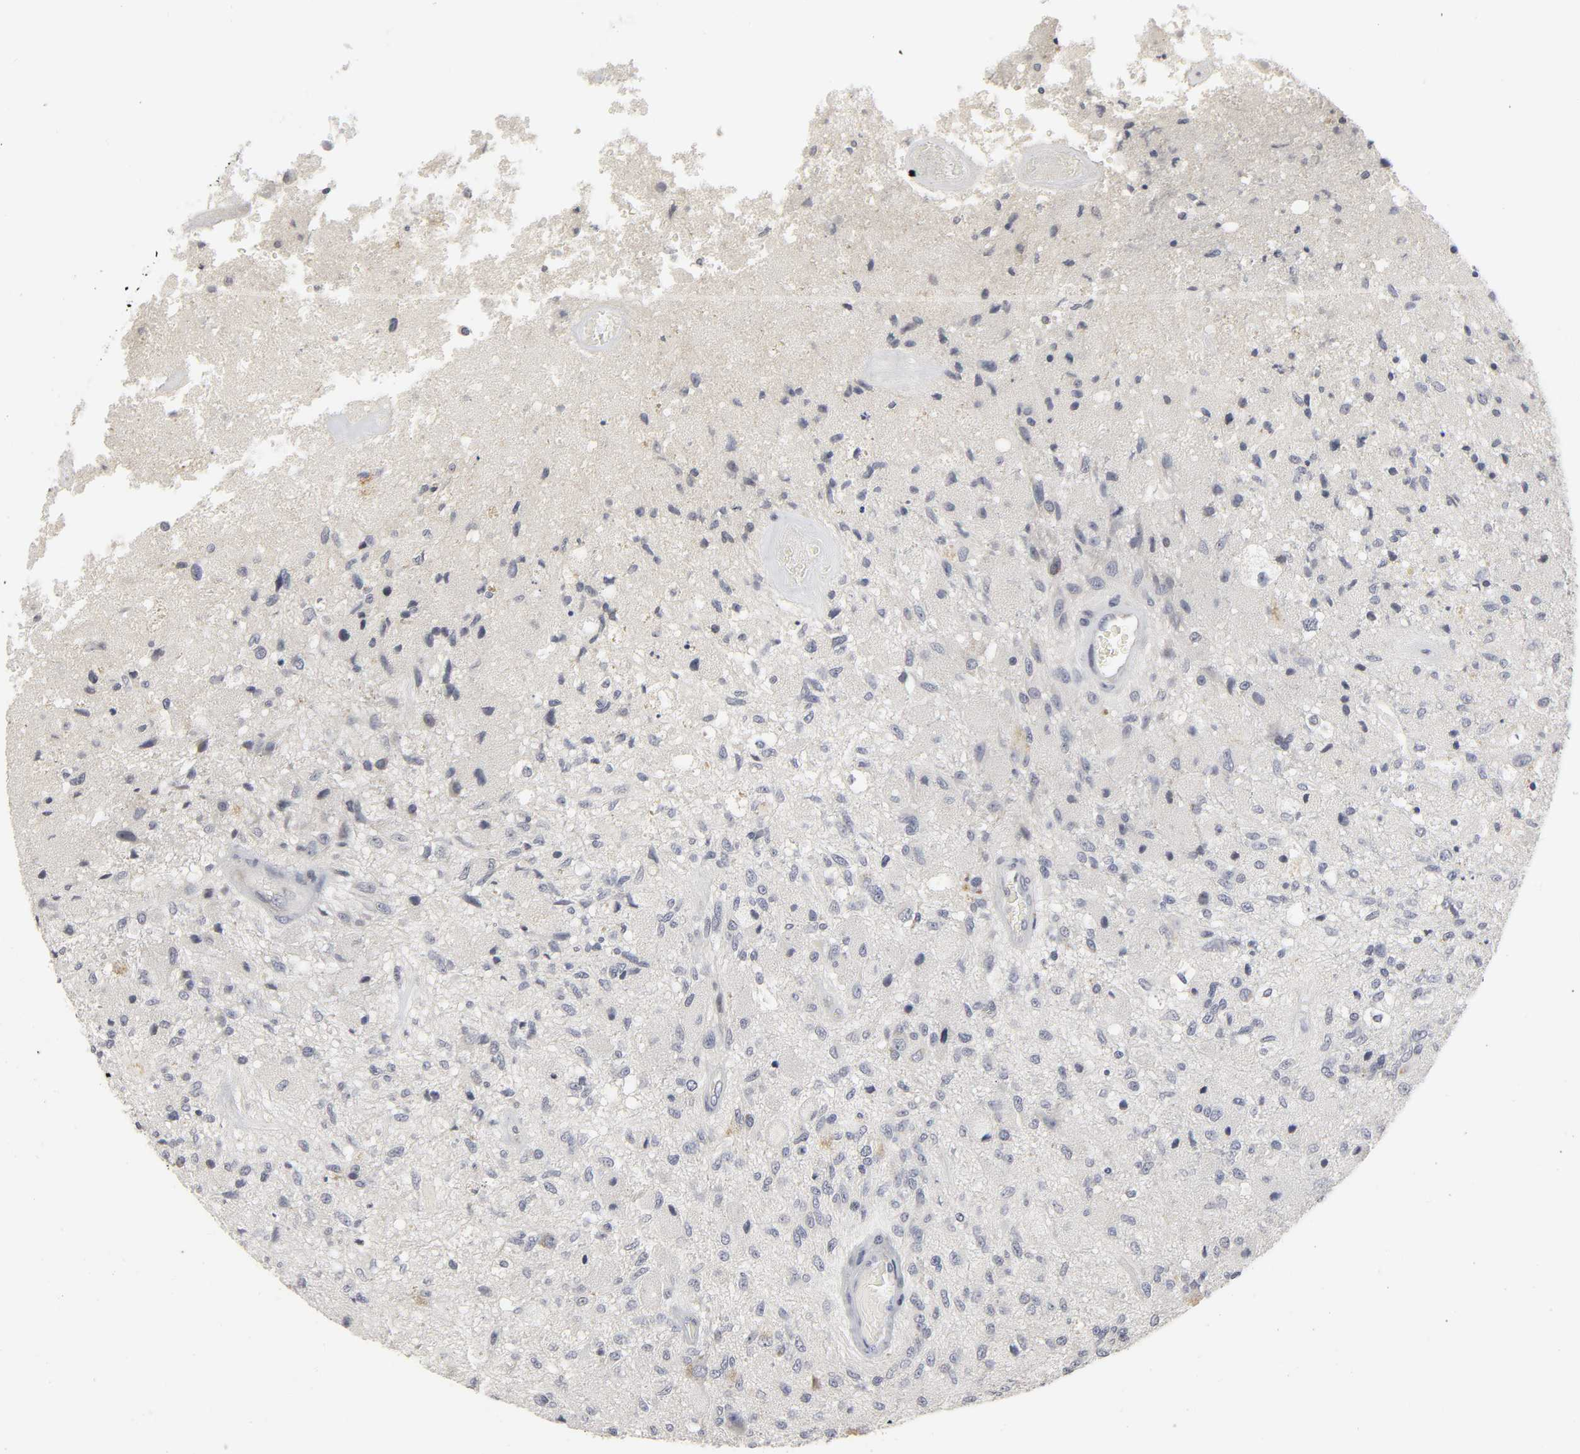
{"staining": {"intensity": "weak", "quantity": "<25%", "location": "cytoplasmic/membranous"}, "tissue": "glioma", "cell_type": "Tumor cells", "image_type": "cancer", "snomed": [{"axis": "morphology", "description": "Normal tissue, NOS"}, {"axis": "morphology", "description": "Glioma, malignant, High grade"}, {"axis": "topography", "description": "Cerebral cortex"}], "caption": "Tumor cells show no significant protein positivity in malignant high-grade glioma.", "gene": "TCAP", "patient": {"sex": "male", "age": 77}}